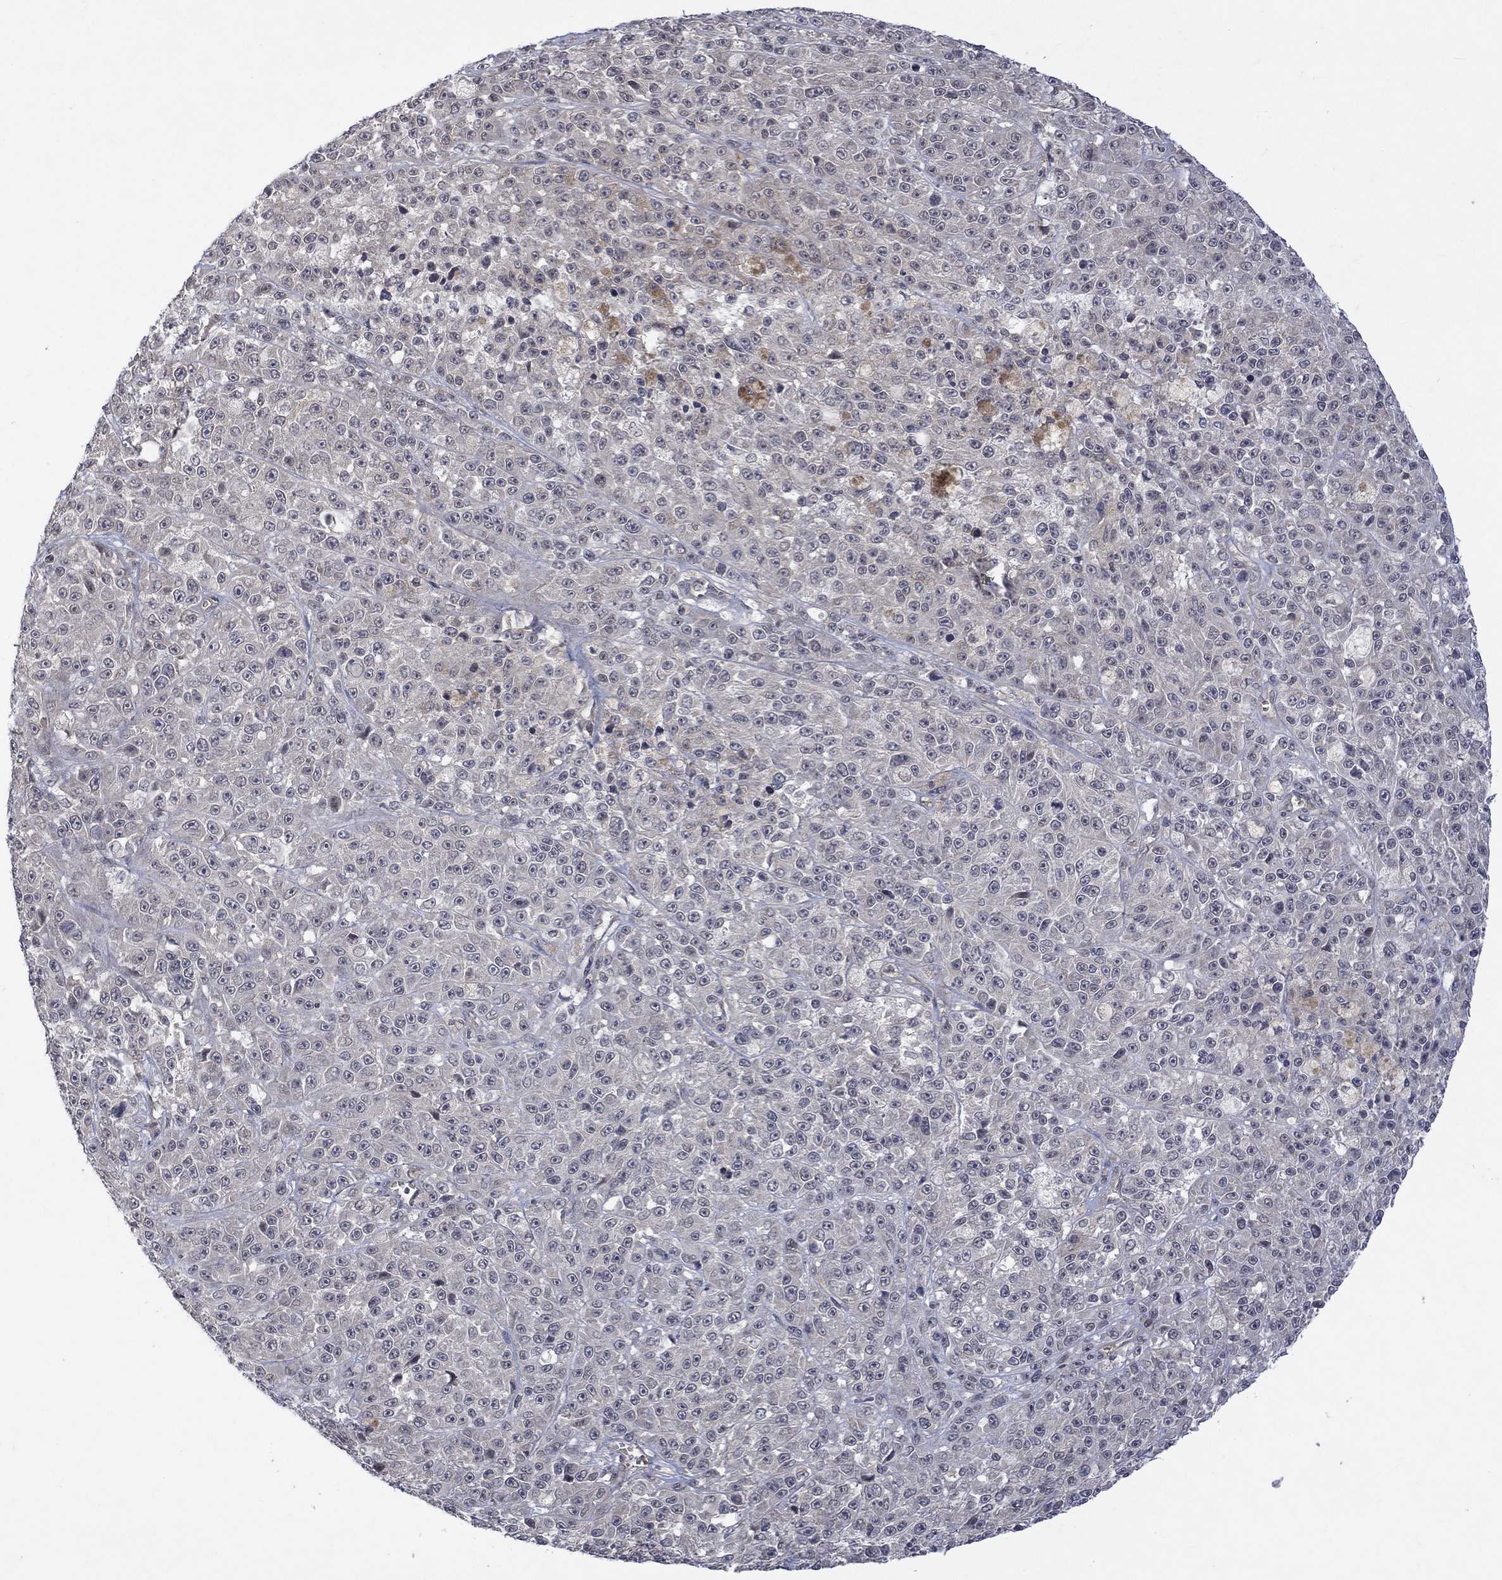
{"staining": {"intensity": "negative", "quantity": "none", "location": "none"}, "tissue": "melanoma", "cell_type": "Tumor cells", "image_type": "cancer", "snomed": [{"axis": "morphology", "description": "Malignant melanoma, NOS"}, {"axis": "topography", "description": "Skin"}], "caption": "The immunohistochemistry (IHC) micrograph has no significant positivity in tumor cells of melanoma tissue. Brightfield microscopy of immunohistochemistry stained with DAB (3,3'-diaminobenzidine) (brown) and hematoxylin (blue), captured at high magnification.", "gene": "GRIN2D", "patient": {"sex": "female", "age": 58}}